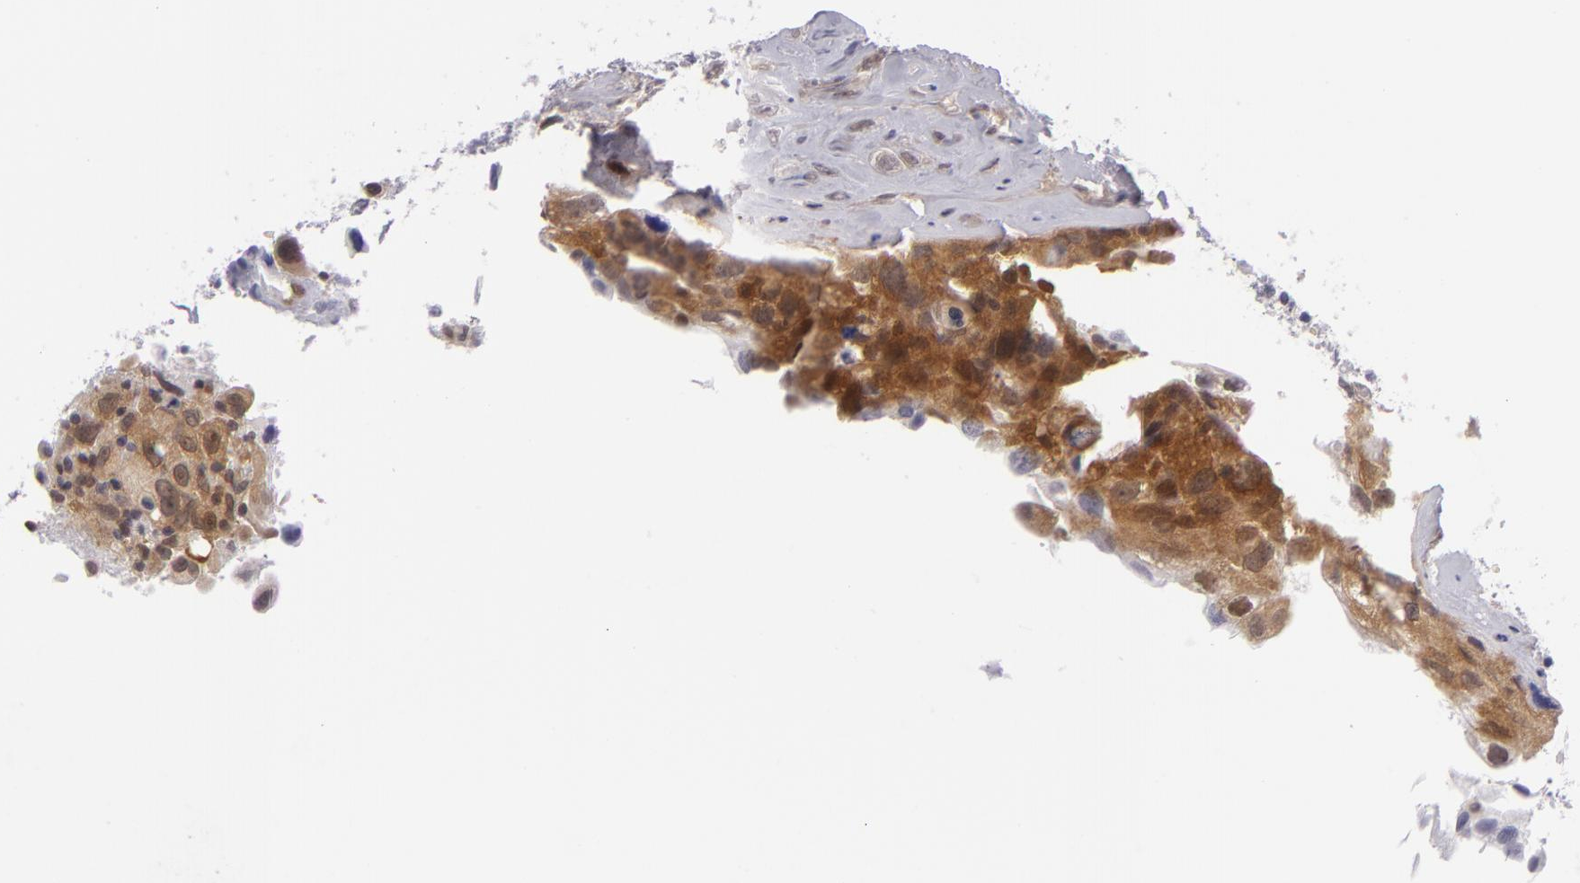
{"staining": {"intensity": "moderate", "quantity": "25%-75%", "location": "cytoplasmic/membranous"}, "tissue": "breast cancer", "cell_type": "Tumor cells", "image_type": "cancer", "snomed": [{"axis": "morphology", "description": "Neoplasm, malignant, NOS"}, {"axis": "topography", "description": "Breast"}], "caption": "Brown immunohistochemical staining in breast cancer displays moderate cytoplasmic/membranous staining in about 25%-75% of tumor cells. The staining is performed using DAB (3,3'-diaminobenzidine) brown chromogen to label protein expression. The nuclei are counter-stained blue using hematoxylin.", "gene": "BCL10", "patient": {"sex": "female", "age": 50}}